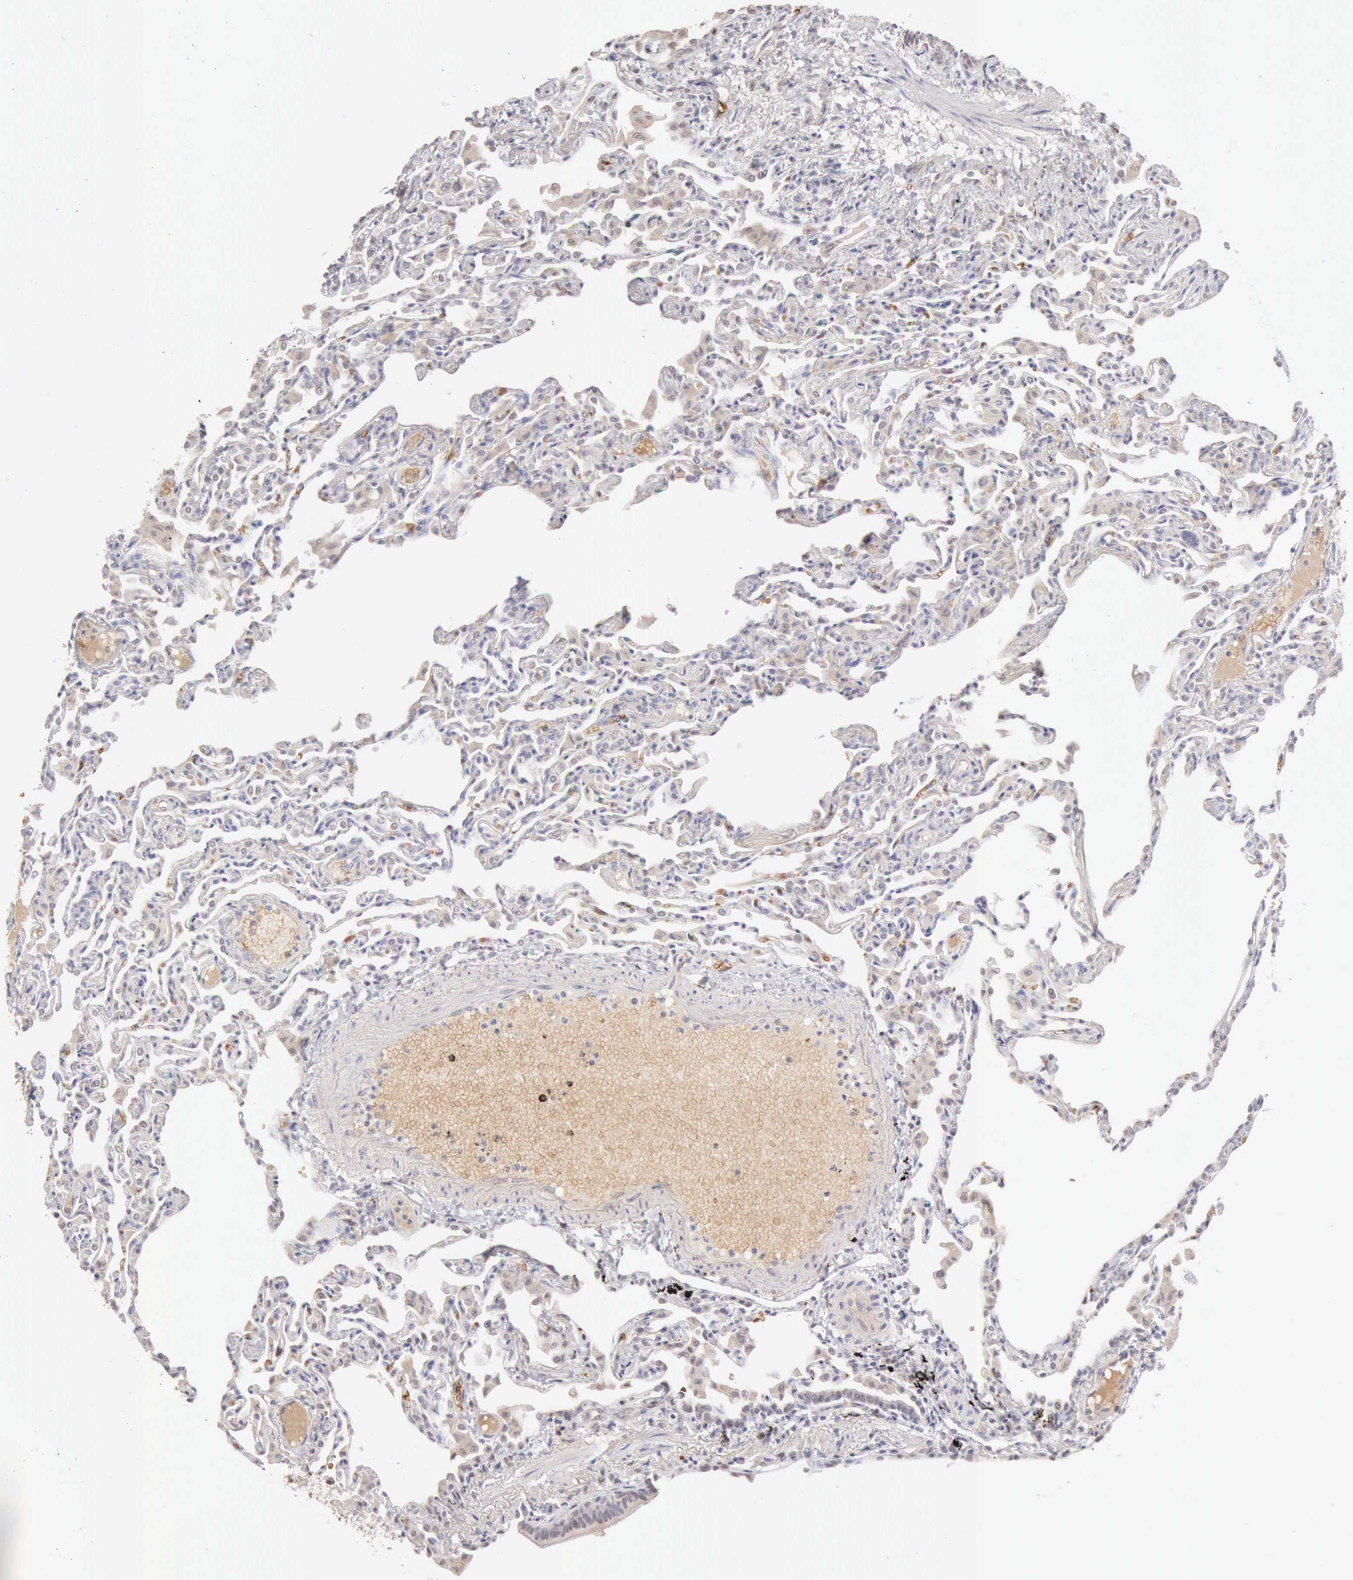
{"staining": {"intensity": "negative", "quantity": "none", "location": "none"}, "tissue": "lung", "cell_type": "Alveolar cells", "image_type": "normal", "snomed": [{"axis": "morphology", "description": "Normal tissue, NOS"}, {"axis": "topography", "description": "Lung"}], "caption": "DAB immunohistochemical staining of normal human lung displays no significant positivity in alveolar cells.", "gene": "CFI", "patient": {"sex": "female", "age": 49}}